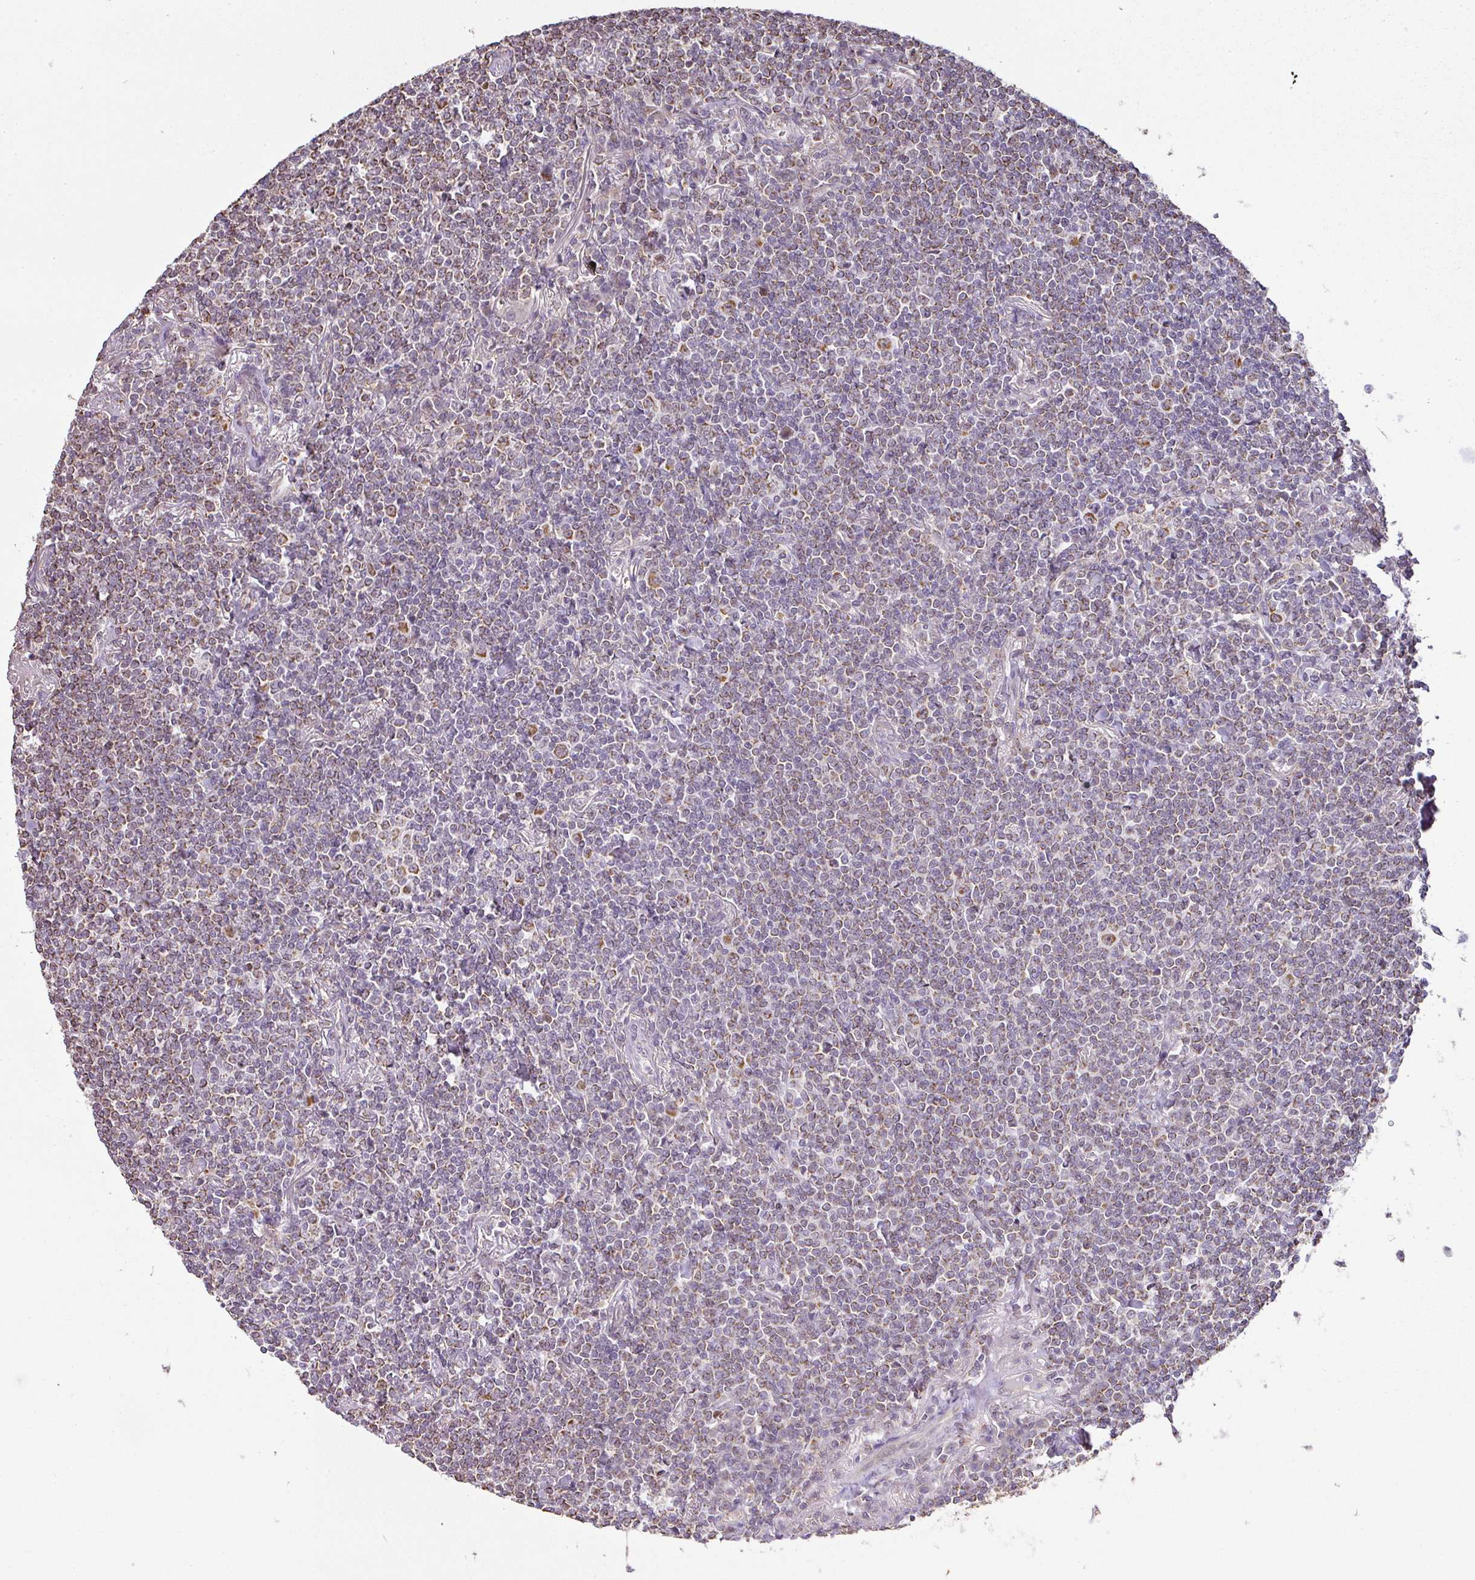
{"staining": {"intensity": "moderate", "quantity": "25%-75%", "location": "cytoplasmic/membranous"}, "tissue": "lymphoma", "cell_type": "Tumor cells", "image_type": "cancer", "snomed": [{"axis": "morphology", "description": "Malignant lymphoma, non-Hodgkin's type, Low grade"}, {"axis": "topography", "description": "Lung"}], "caption": "A brown stain shows moderate cytoplasmic/membranous positivity of a protein in human lymphoma tumor cells. Nuclei are stained in blue.", "gene": "MYOM2", "patient": {"sex": "female", "age": 71}}